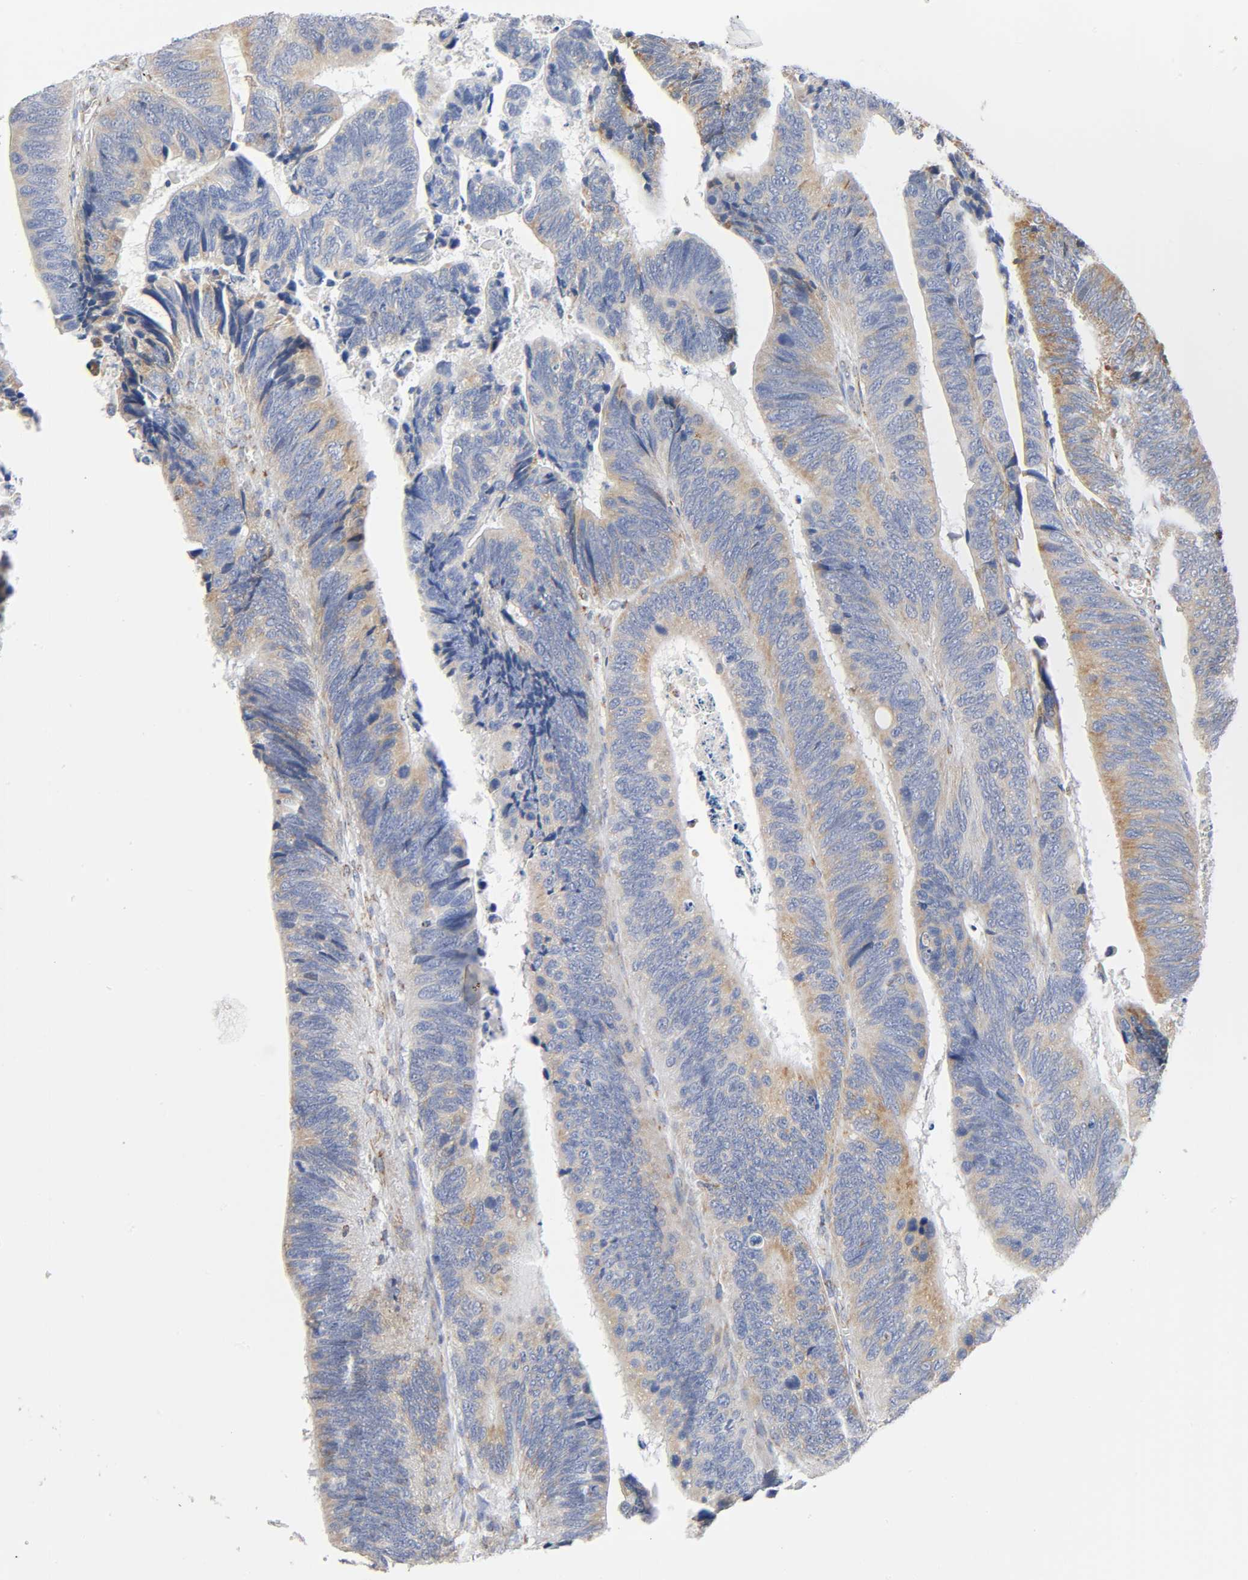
{"staining": {"intensity": "moderate", "quantity": ">75%", "location": "cytoplasmic/membranous"}, "tissue": "colorectal cancer", "cell_type": "Tumor cells", "image_type": "cancer", "snomed": [{"axis": "morphology", "description": "Adenocarcinoma, NOS"}, {"axis": "topography", "description": "Colon"}], "caption": "Protein expression by immunohistochemistry reveals moderate cytoplasmic/membranous positivity in about >75% of tumor cells in colorectal adenocarcinoma.", "gene": "BAK1", "patient": {"sex": "male", "age": 72}}